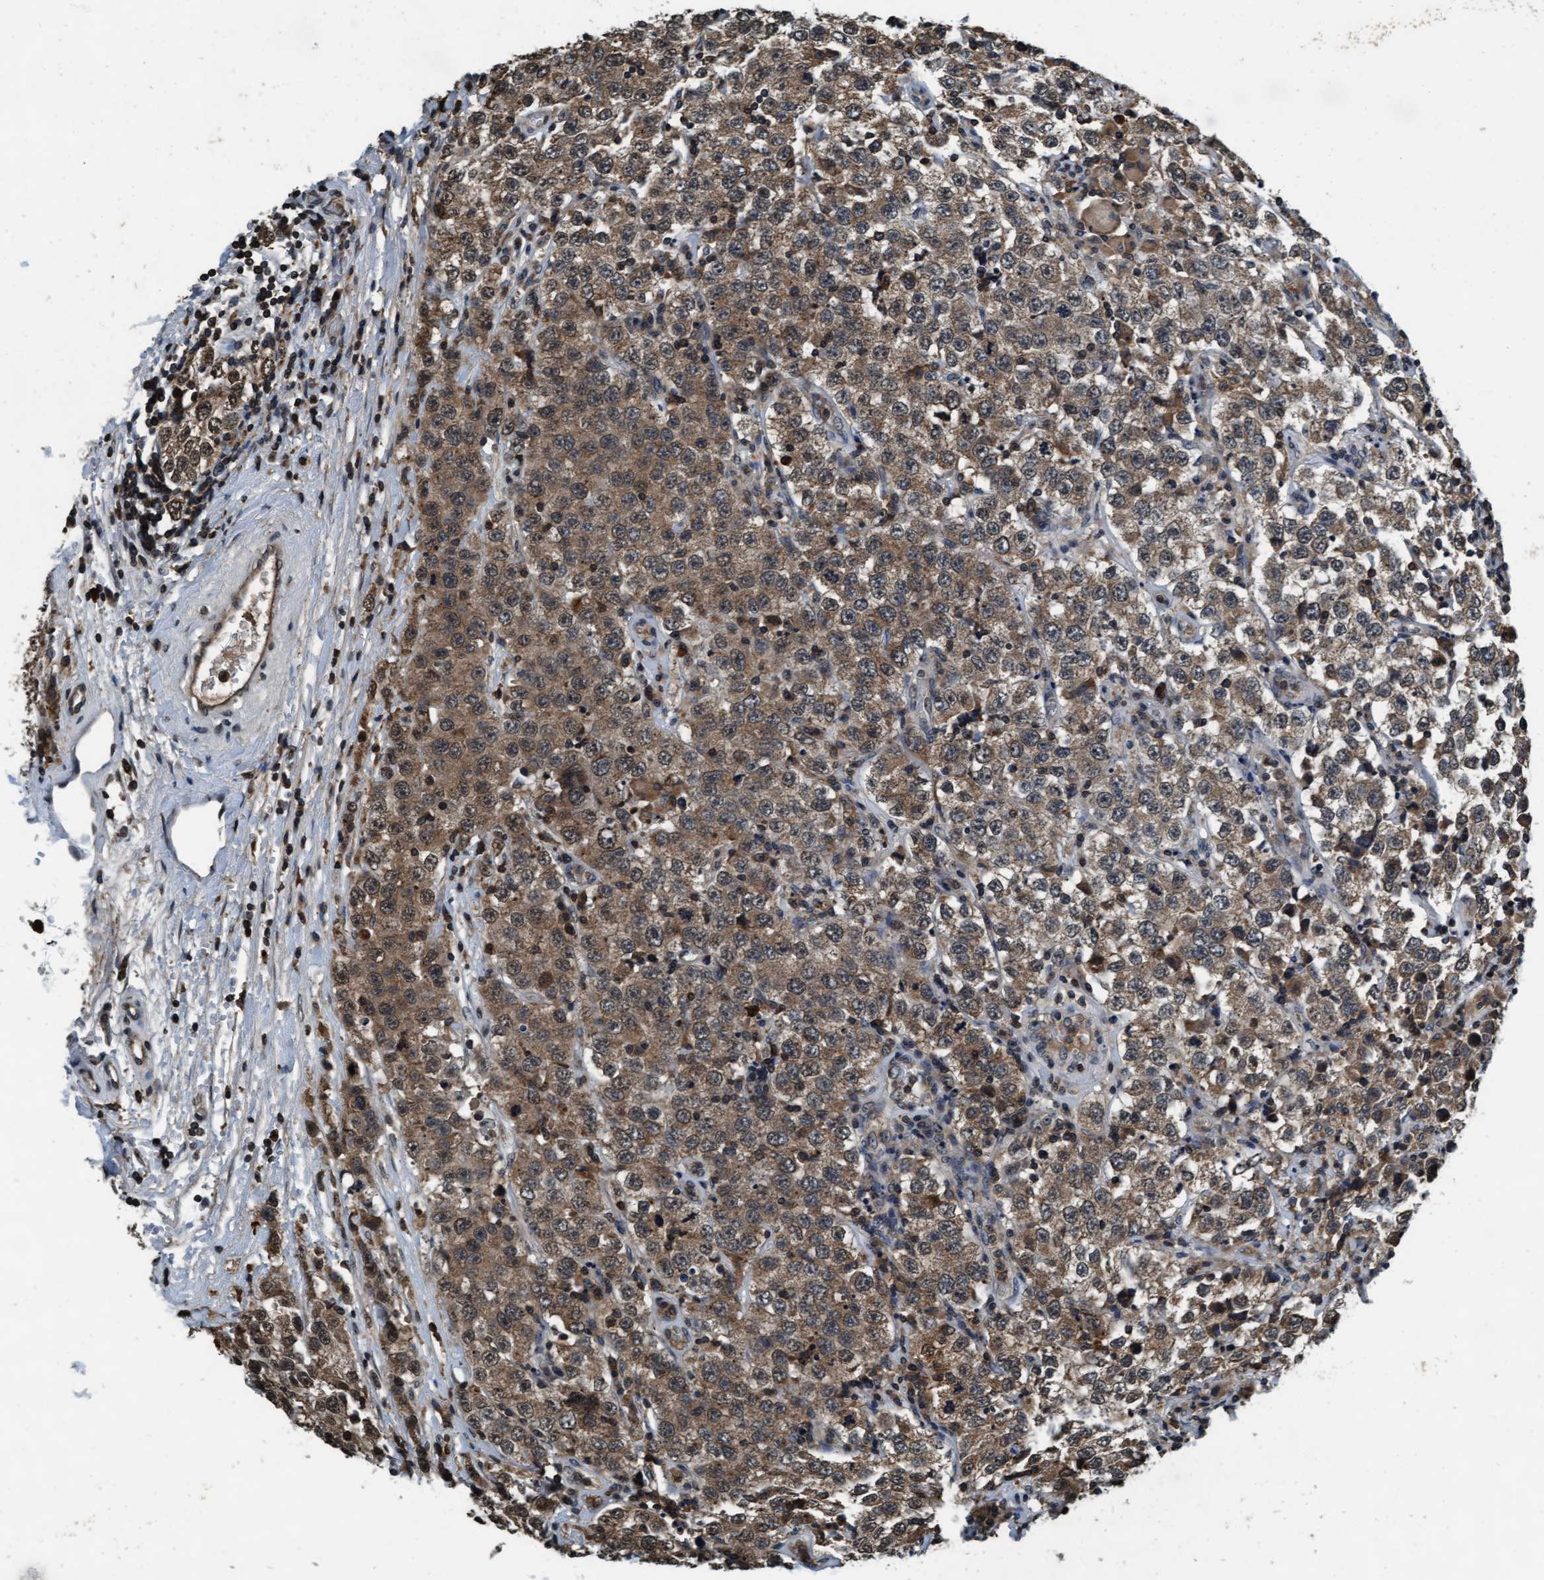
{"staining": {"intensity": "moderate", "quantity": ">75%", "location": "cytoplasmic/membranous,nuclear"}, "tissue": "testis cancer", "cell_type": "Tumor cells", "image_type": "cancer", "snomed": [{"axis": "morphology", "description": "Seminoma, NOS"}, {"axis": "topography", "description": "Testis"}], "caption": "Testis cancer stained with a protein marker reveals moderate staining in tumor cells.", "gene": "WASF1", "patient": {"sex": "male", "age": 52}}